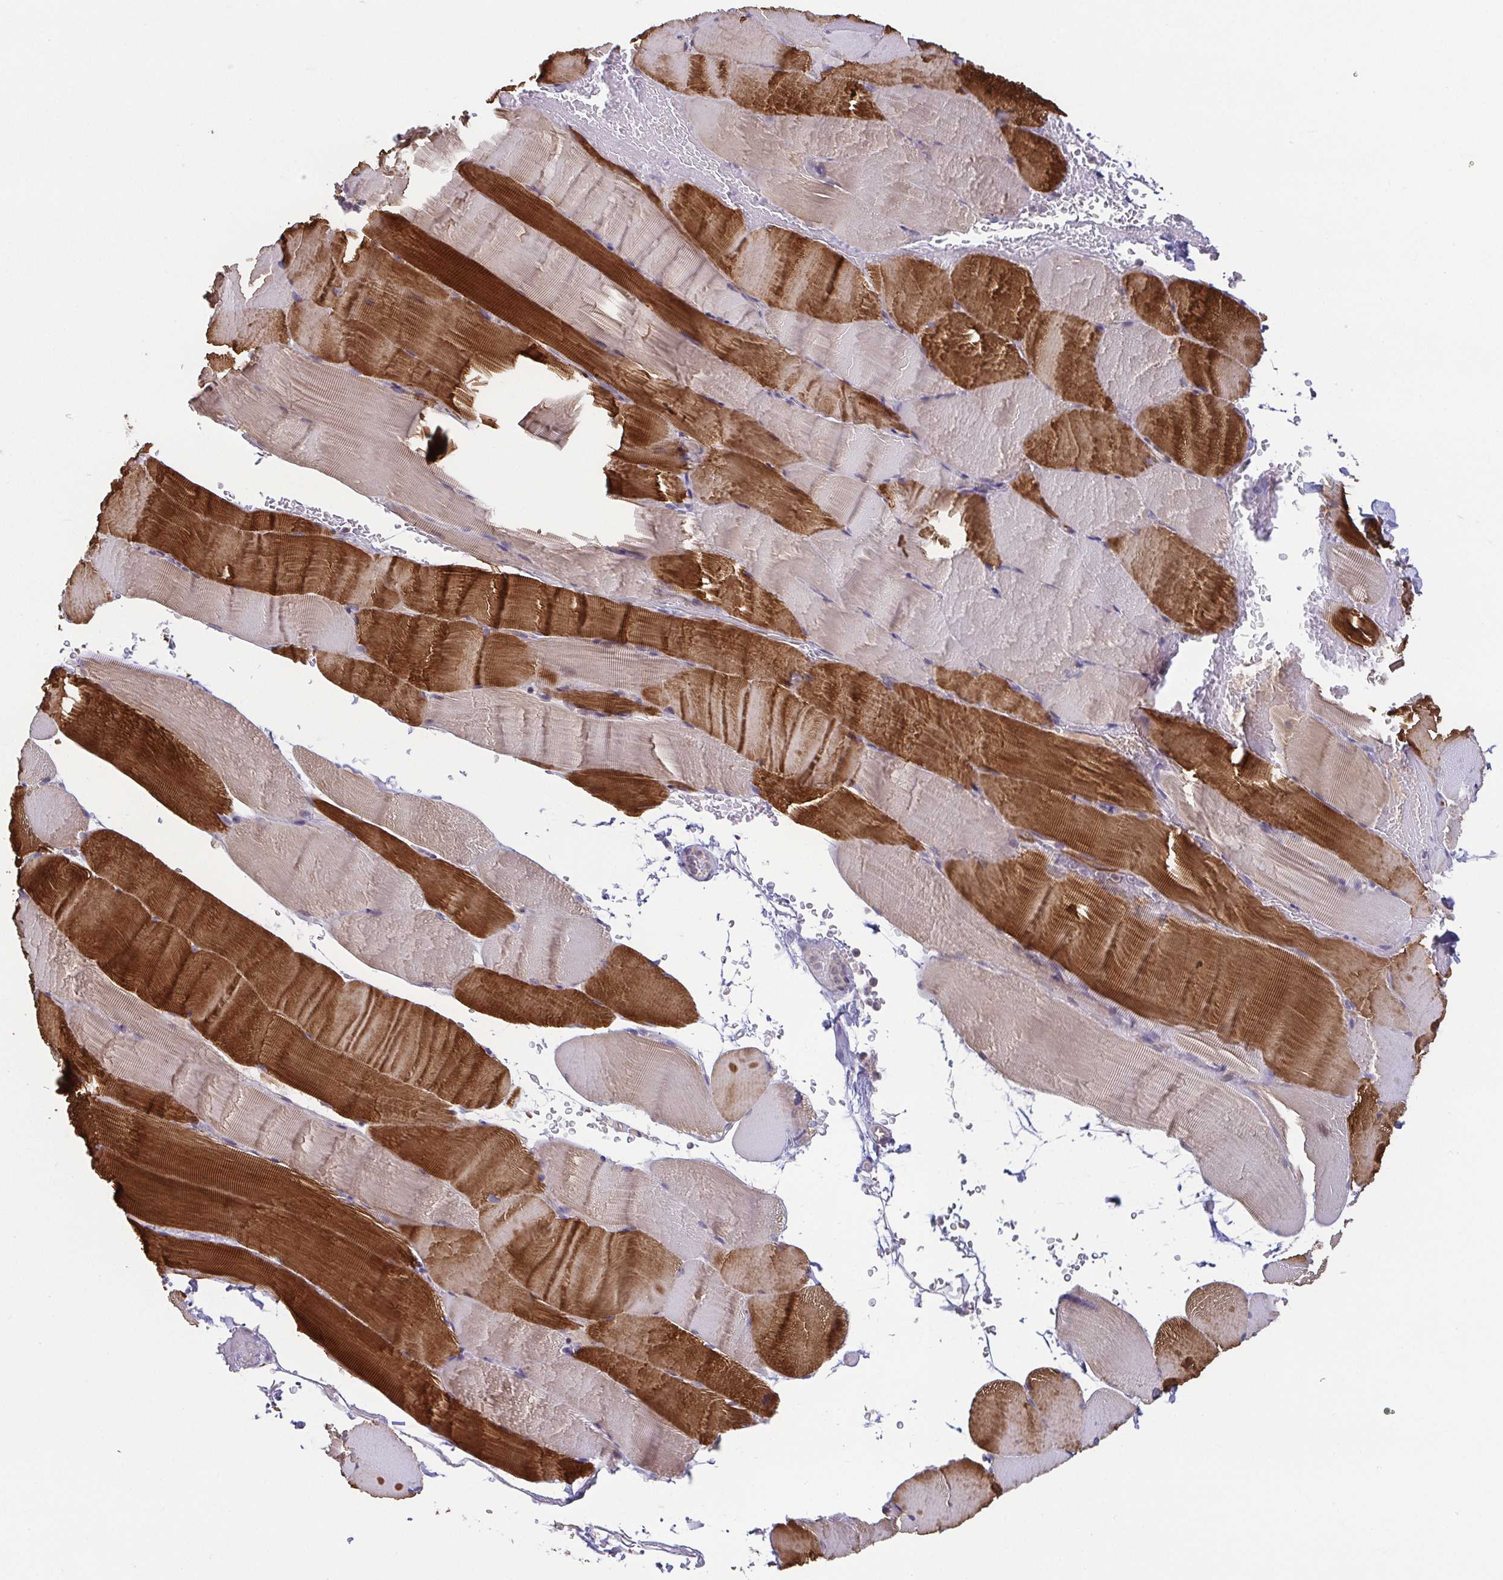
{"staining": {"intensity": "strong", "quantity": "25%-75%", "location": "cytoplasmic/membranous"}, "tissue": "skeletal muscle", "cell_type": "Myocytes", "image_type": "normal", "snomed": [{"axis": "morphology", "description": "Normal tissue, NOS"}, {"axis": "topography", "description": "Skeletal muscle"}], "caption": "This micrograph displays immunohistochemistry (IHC) staining of unremarkable skeletal muscle, with high strong cytoplasmic/membranous staining in about 25%-75% of myocytes.", "gene": "OSBPL7", "patient": {"sex": "female", "age": 37}}